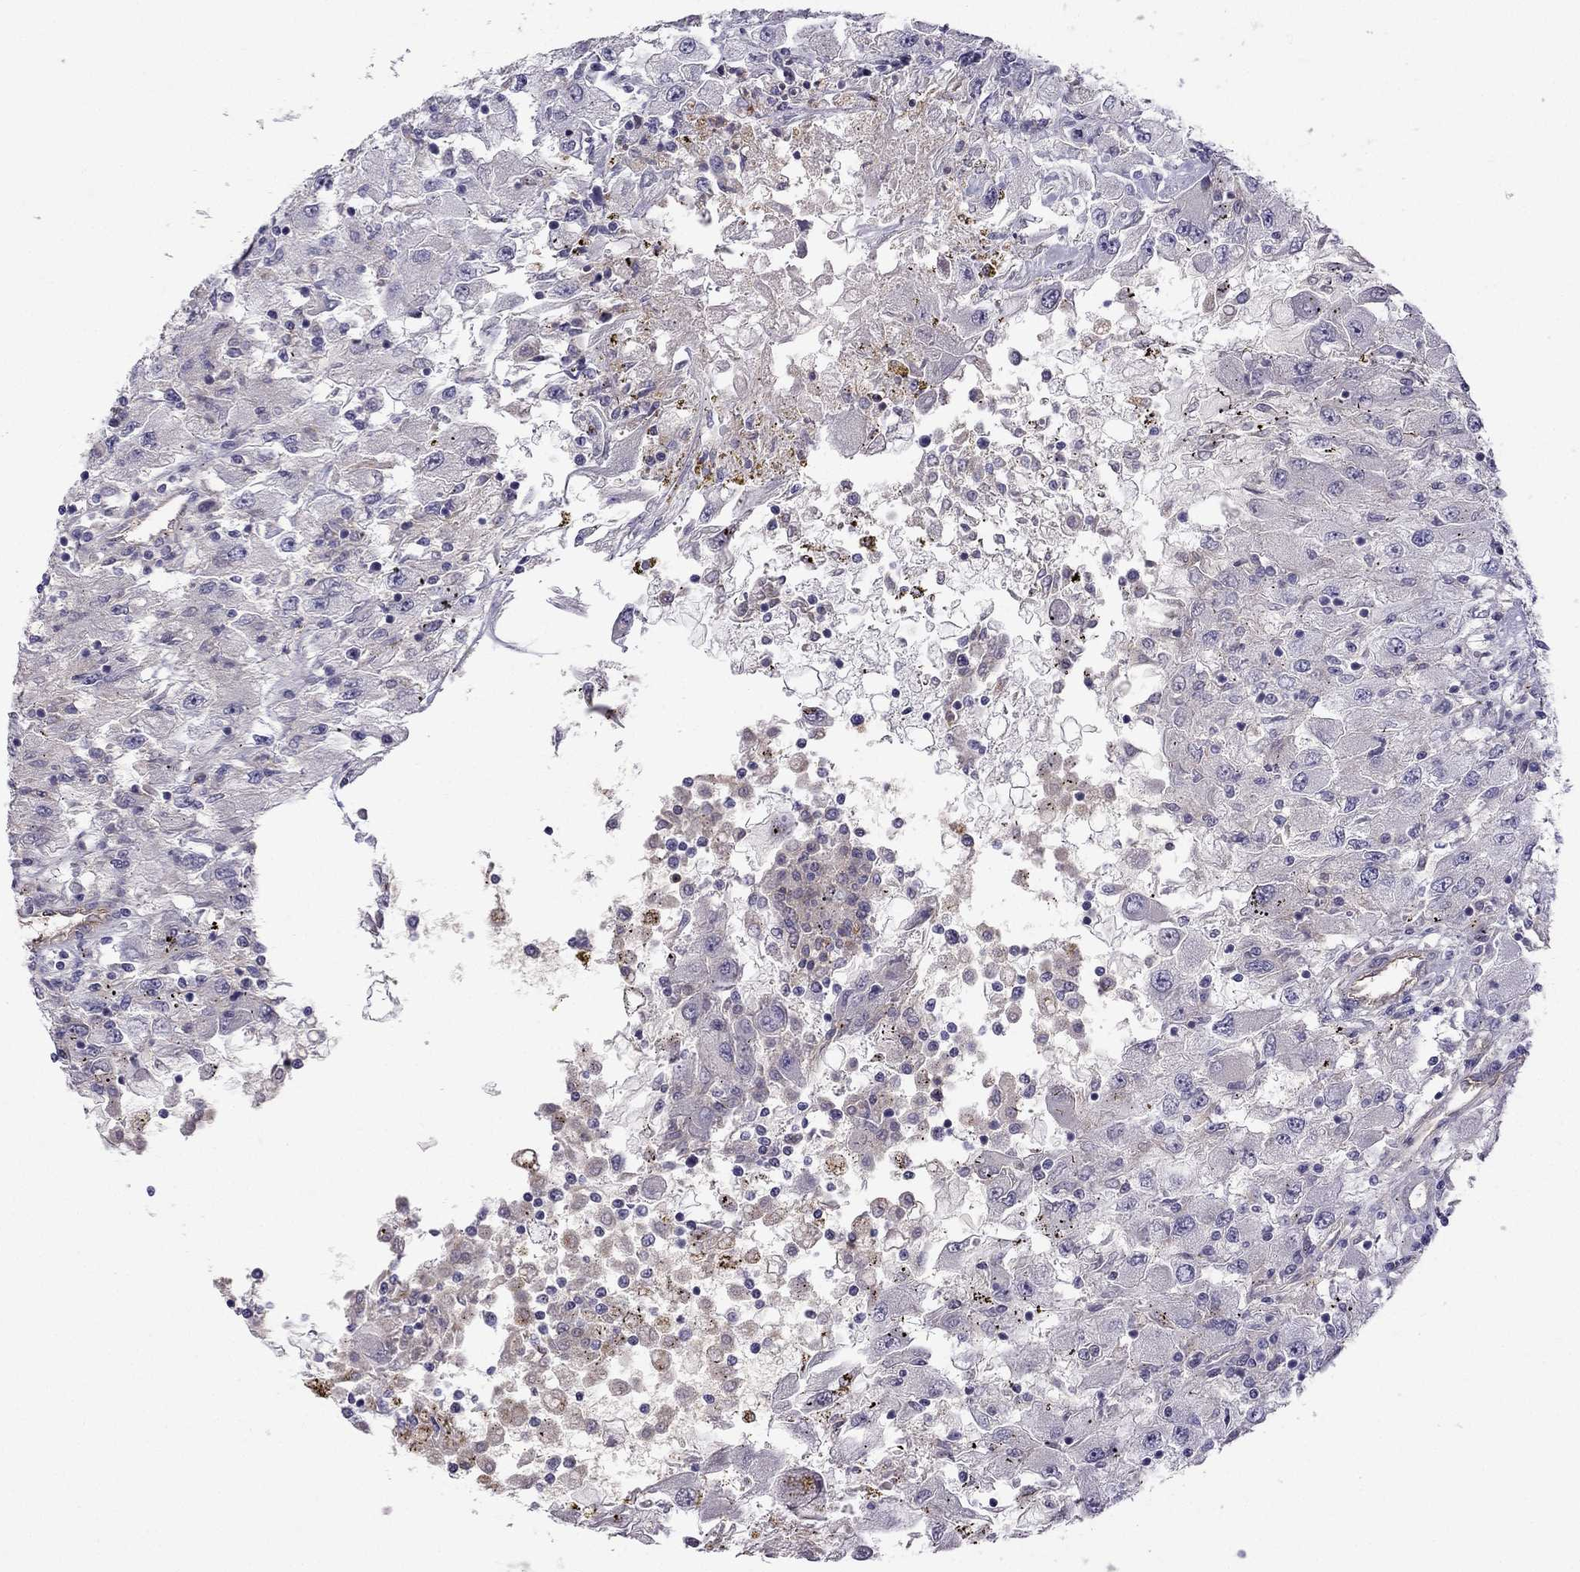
{"staining": {"intensity": "negative", "quantity": "none", "location": "none"}, "tissue": "renal cancer", "cell_type": "Tumor cells", "image_type": "cancer", "snomed": [{"axis": "morphology", "description": "Adenocarcinoma, NOS"}, {"axis": "topography", "description": "Kidney"}], "caption": "Immunohistochemistry (IHC) of human adenocarcinoma (renal) exhibits no staining in tumor cells.", "gene": "STOML3", "patient": {"sex": "female", "age": 67}}